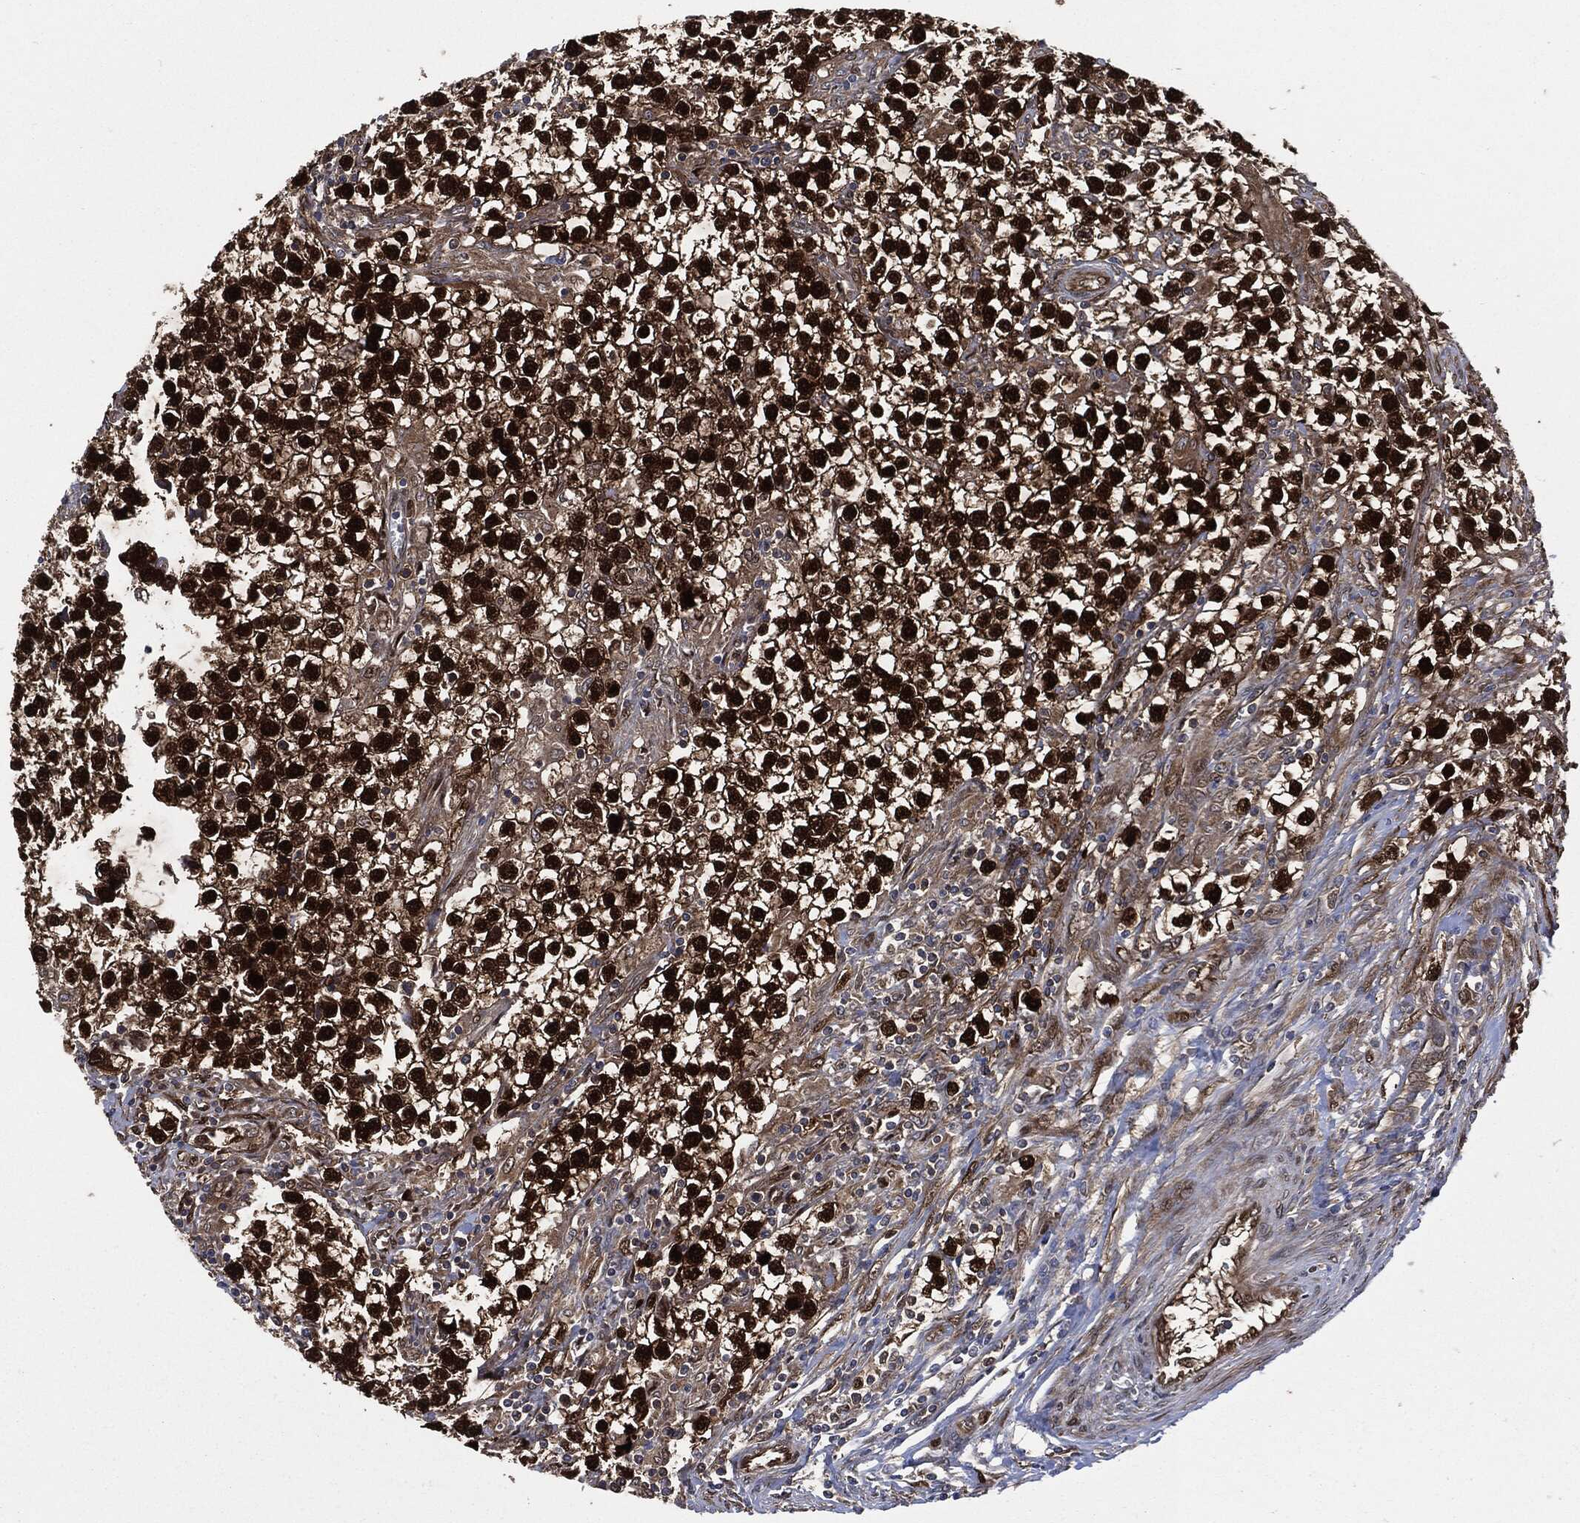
{"staining": {"intensity": "strong", "quantity": ">75%", "location": "cytoplasmic/membranous,nuclear"}, "tissue": "testis cancer", "cell_type": "Tumor cells", "image_type": "cancer", "snomed": [{"axis": "morphology", "description": "Seminoma, NOS"}, {"axis": "topography", "description": "Testis"}], "caption": "Testis cancer stained for a protein (brown) exhibits strong cytoplasmic/membranous and nuclear positive expression in approximately >75% of tumor cells.", "gene": "DCTN1", "patient": {"sex": "male", "age": 59}}